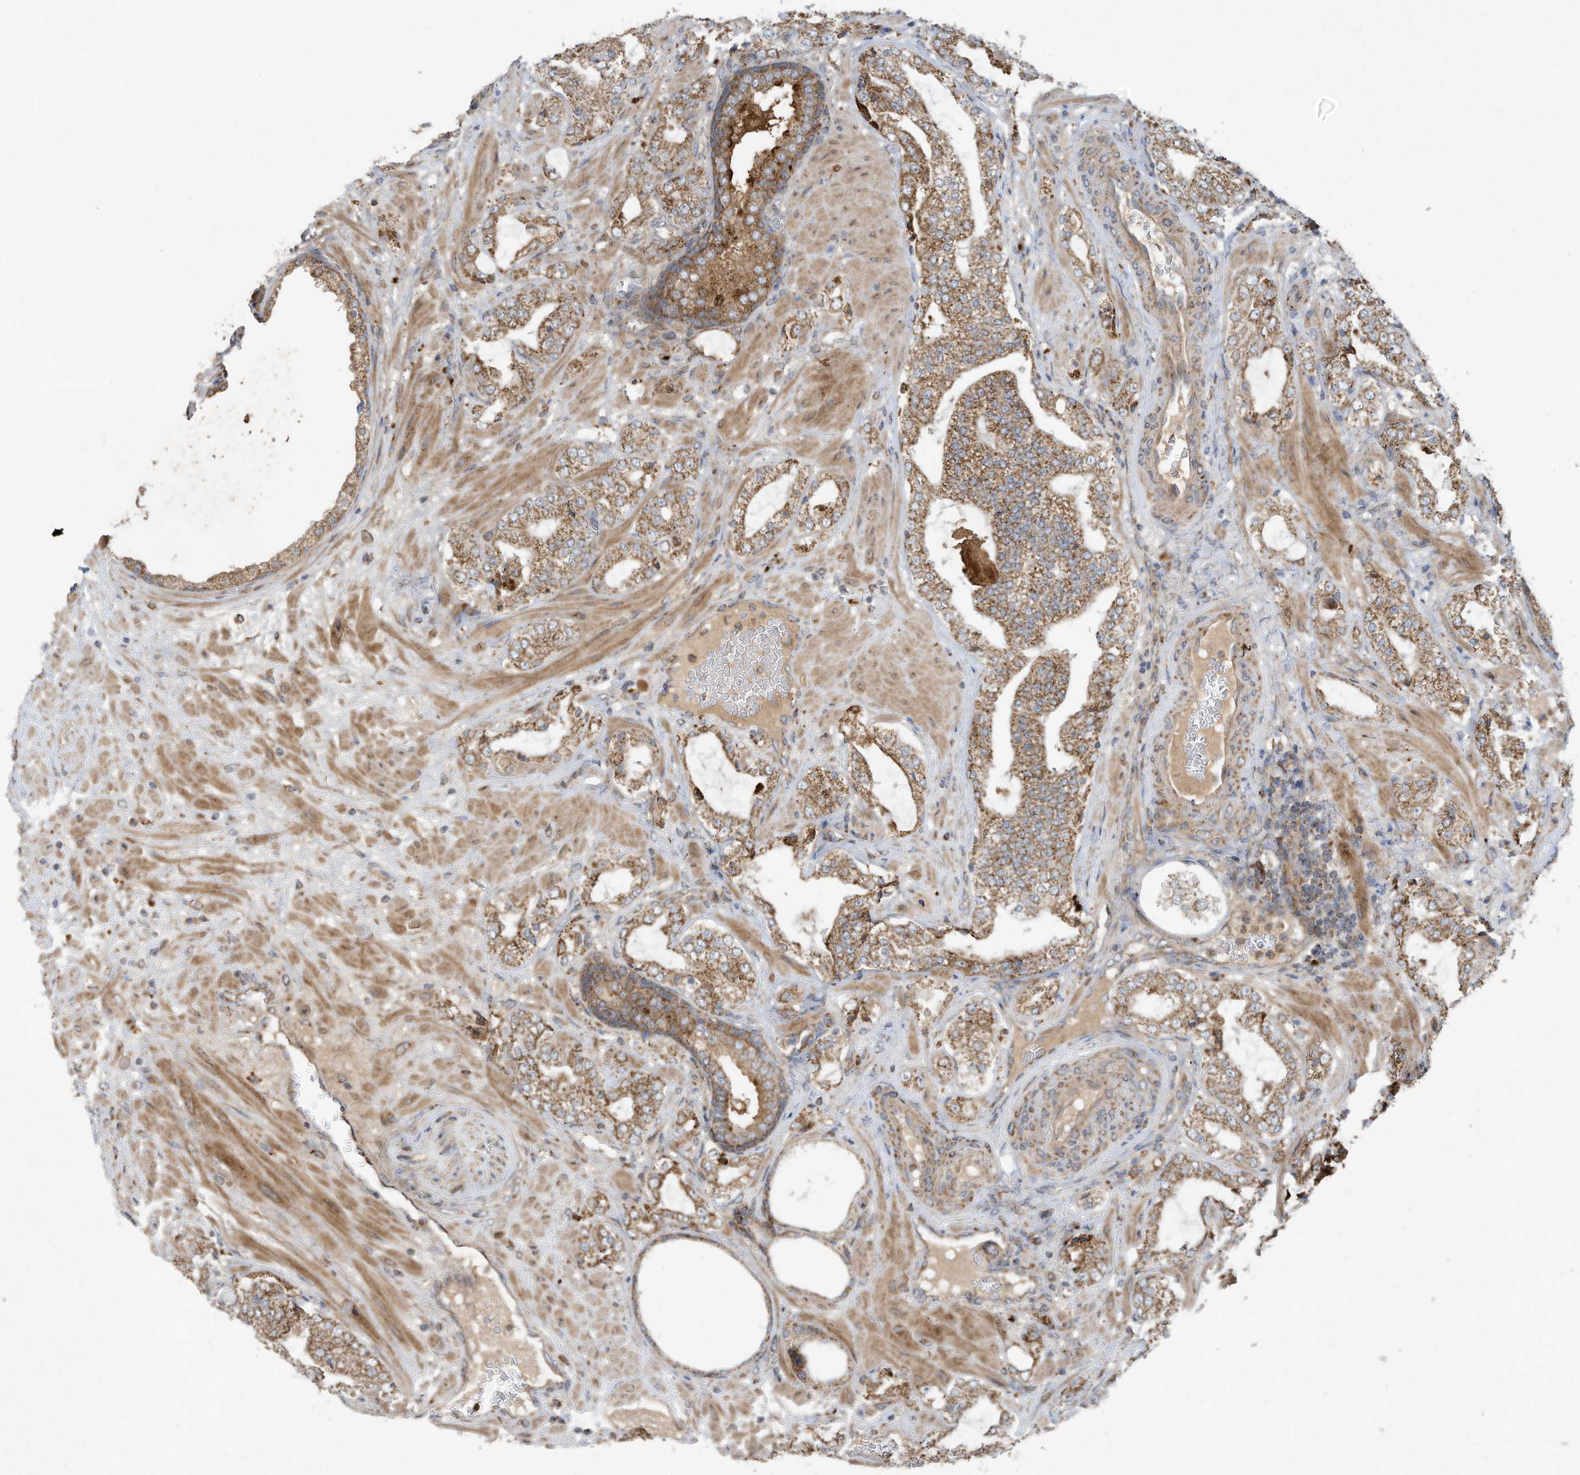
{"staining": {"intensity": "moderate", "quantity": ">75%", "location": "cytoplasmic/membranous"}, "tissue": "prostate cancer", "cell_type": "Tumor cells", "image_type": "cancer", "snomed": [{"axis": "morphology", "description": "Adenocarcinoma, High grade"}, {"axis": "topography", "description": "Prostate"}], "caption": "Brown immunohistochemical staining in human prostate cancer (high-grade adenocarcinoma) reveals moderate cytoplasmic/membranous staining in about >75% of tumor cells.", "gene": "C2orf74", "patient": {"sex": "male", "age": 64}}